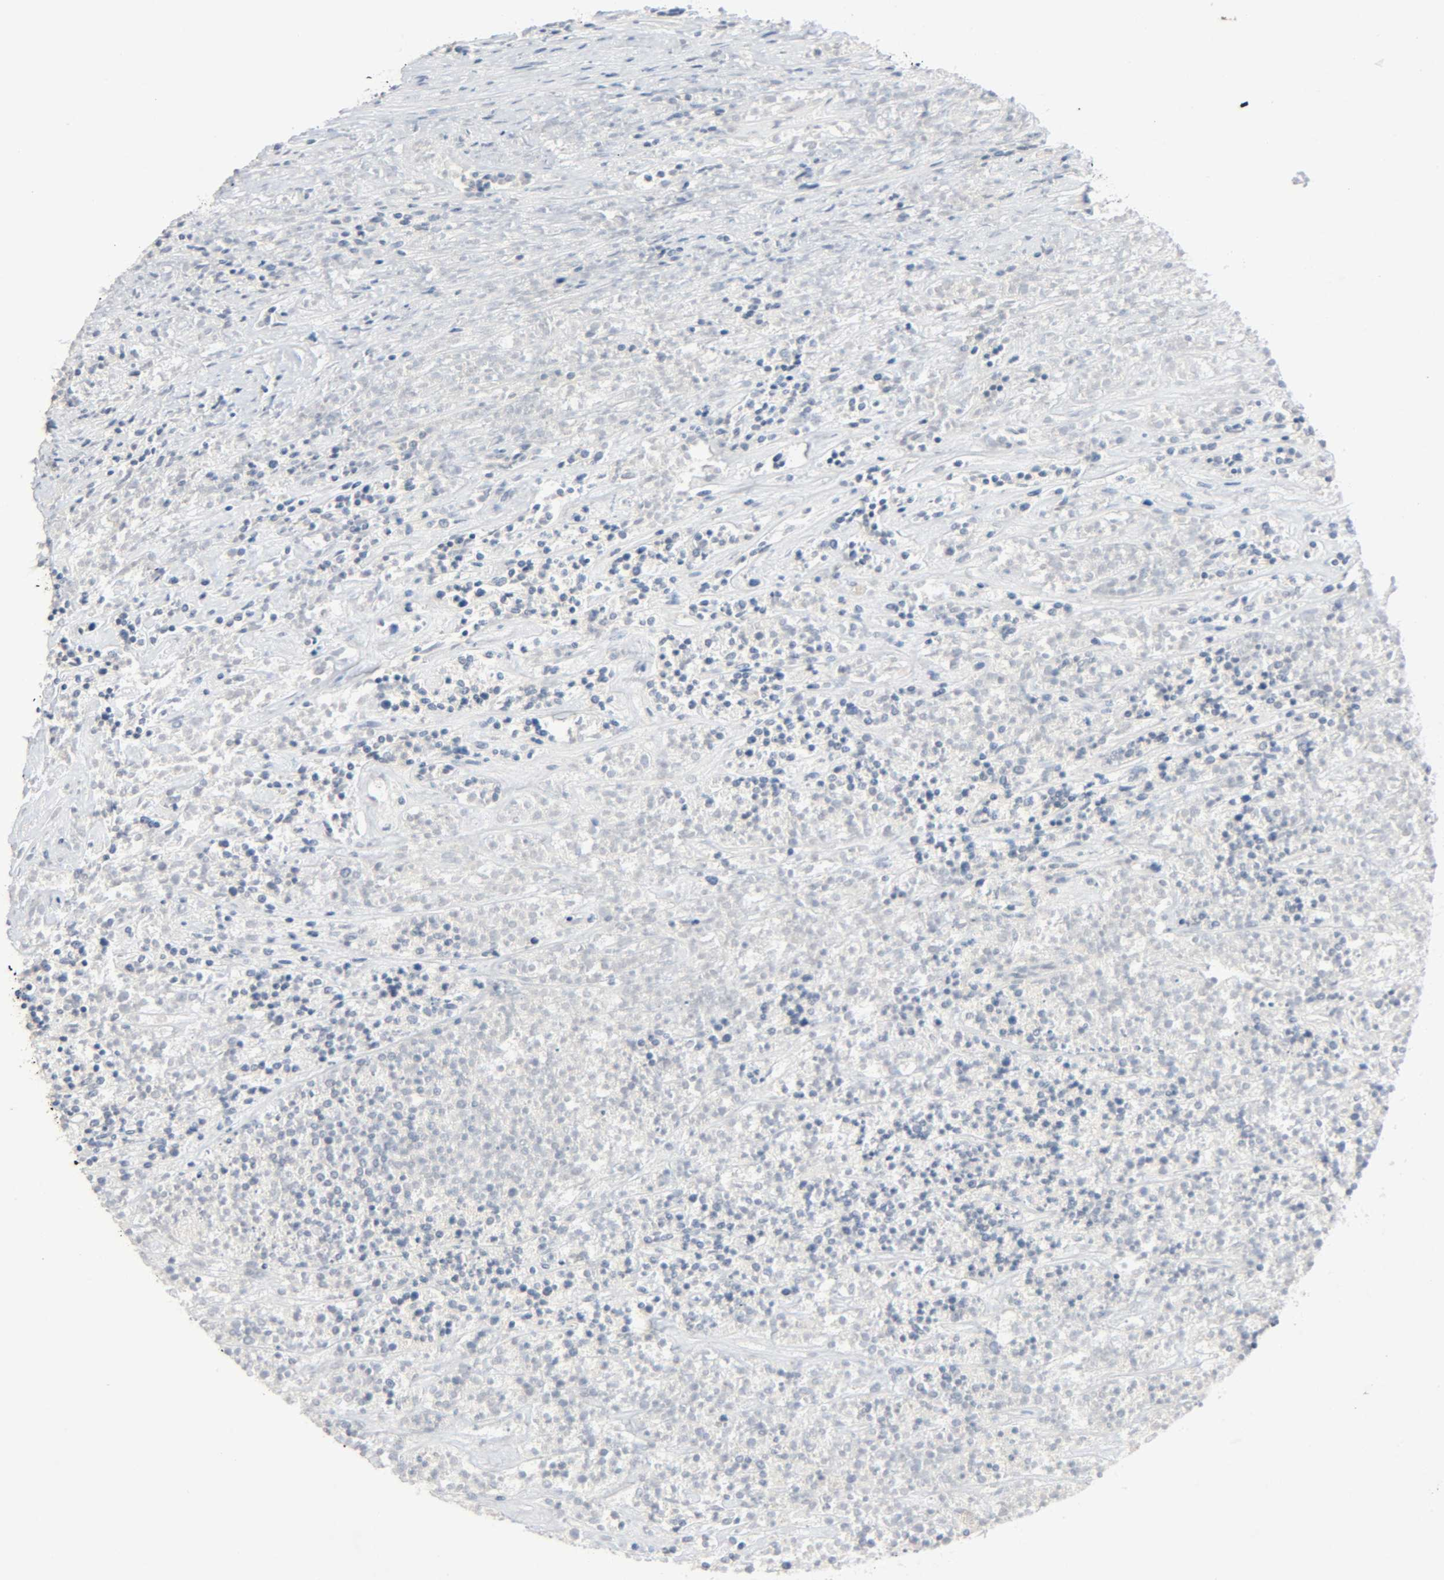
{"staining": {"intensity": "negative", "quantity": "none", "location": "none"}, "tissue": "lymphoma", "cell_type": "Tumor cells", "image_type": "cancer", "snomed": [{"axis": "morphology", "description": "Malignant lymphoma, non-Hodgkin's type, High grade"}, {"axis": "topography", "description": "Lymph node"}], "caption": "Immunohistochemistry (IHC) histopathology image of lymphoma stained for a protein (brown), which displays no expression in tumor cells.", "gene": "MAPKAPK5", "patient": {"sex": "female", "age": 73}}